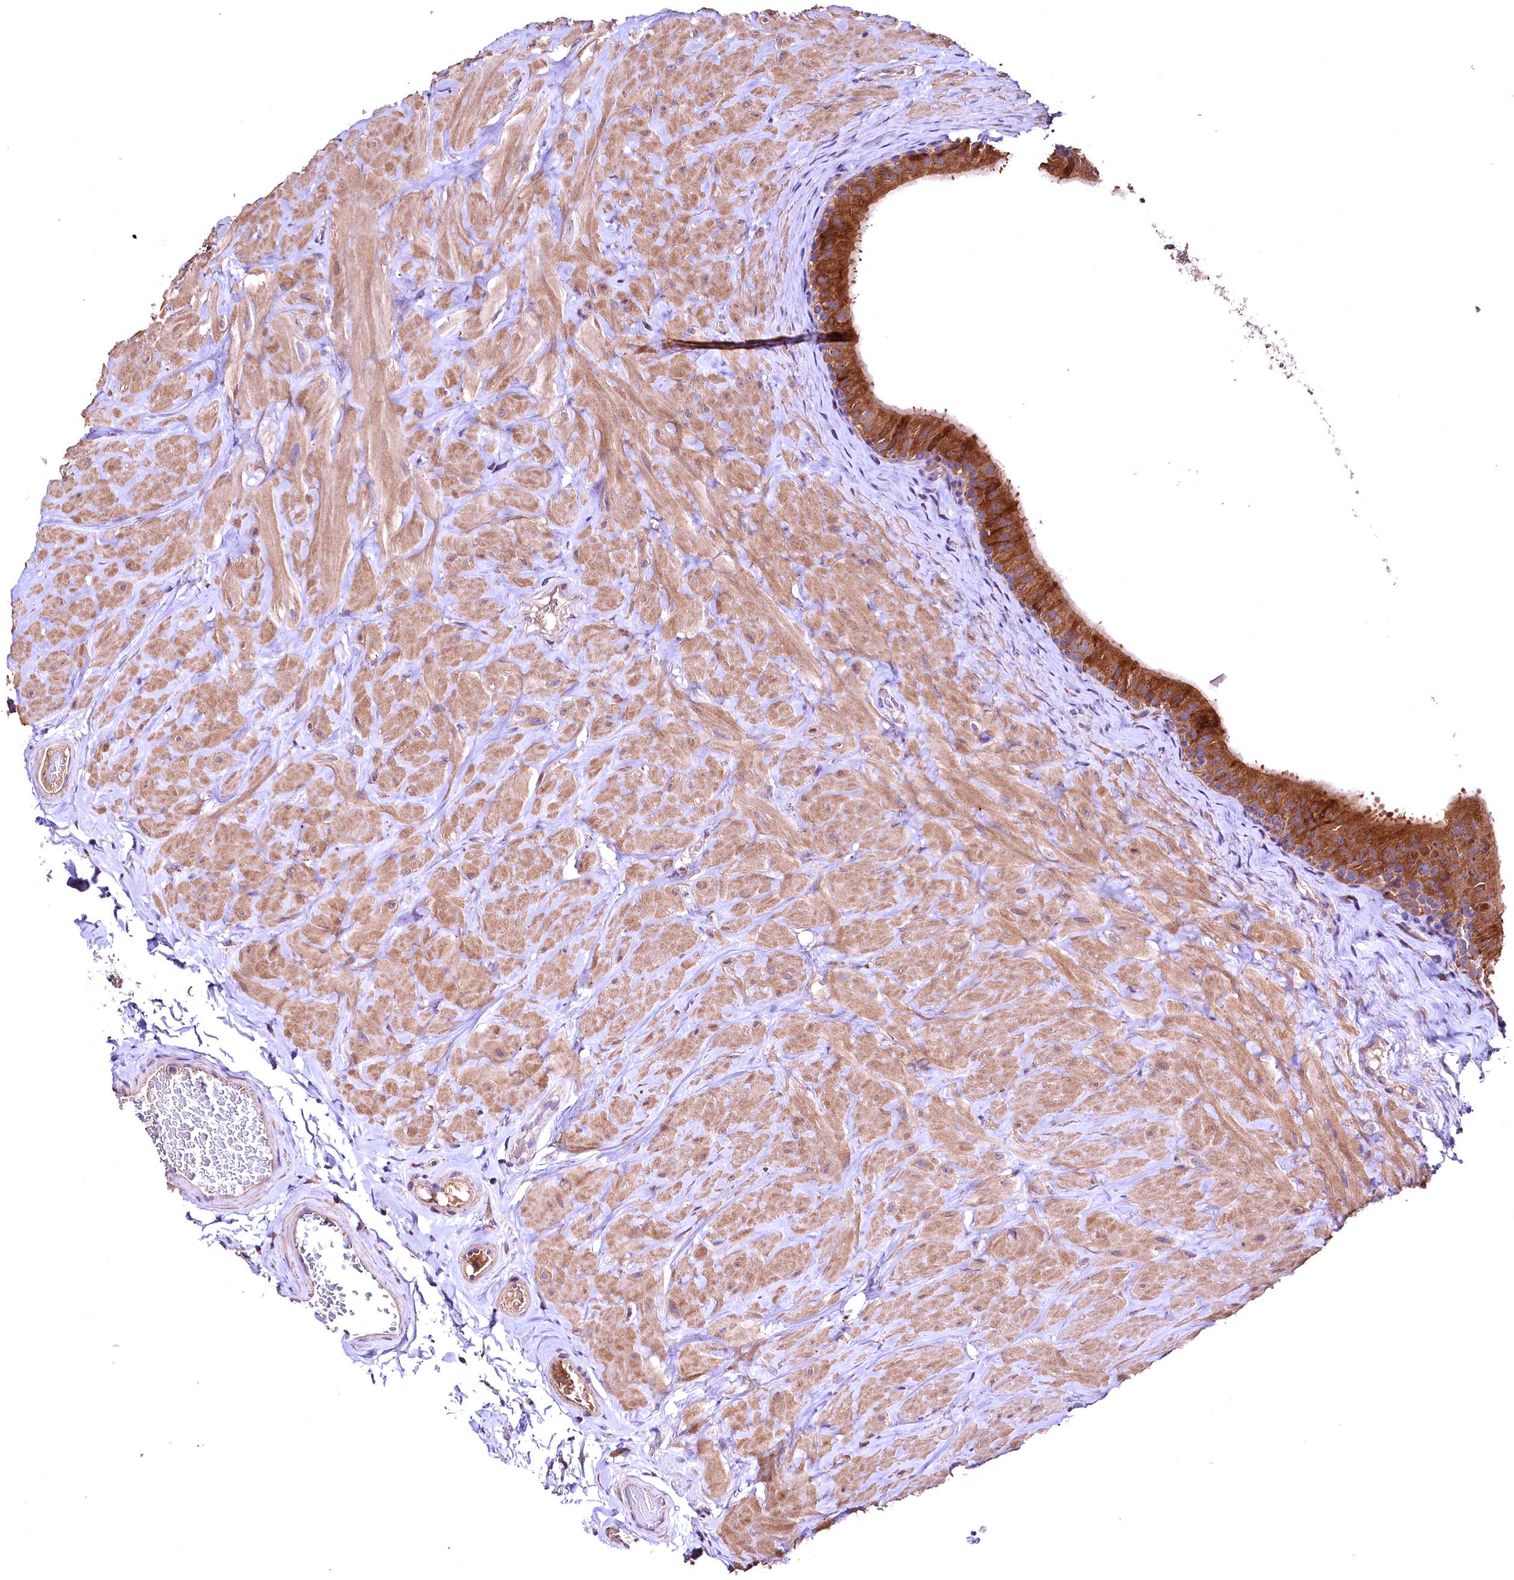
{"staining": {"intensity": "moderate", "quantity": ">75%", "location": "cytoplasmic/membranous"}, "tissue": "epididymis", "cell_type": "Glandular cells", "image_type": "normal", "snomed": [{"axis": "morphology", "description": "Normal tissue, NOS"}, {"axis": "topography", "description": "Soft tissue"}, {"axis": "topography", "description": "Vascular tissue"}, {"axis": "topography", "description": "Epididymis"}], "caption": "Immunohistochemical staining of benign epididymis reveals moderate cytoplasmic/membranous protein expression in about >75% of glandular cells. (DAB IHC, brown staining for protein, blue staining for nuclei).", "gene": "ENKD1", "patient": {"sex": "male", "age": 49}}